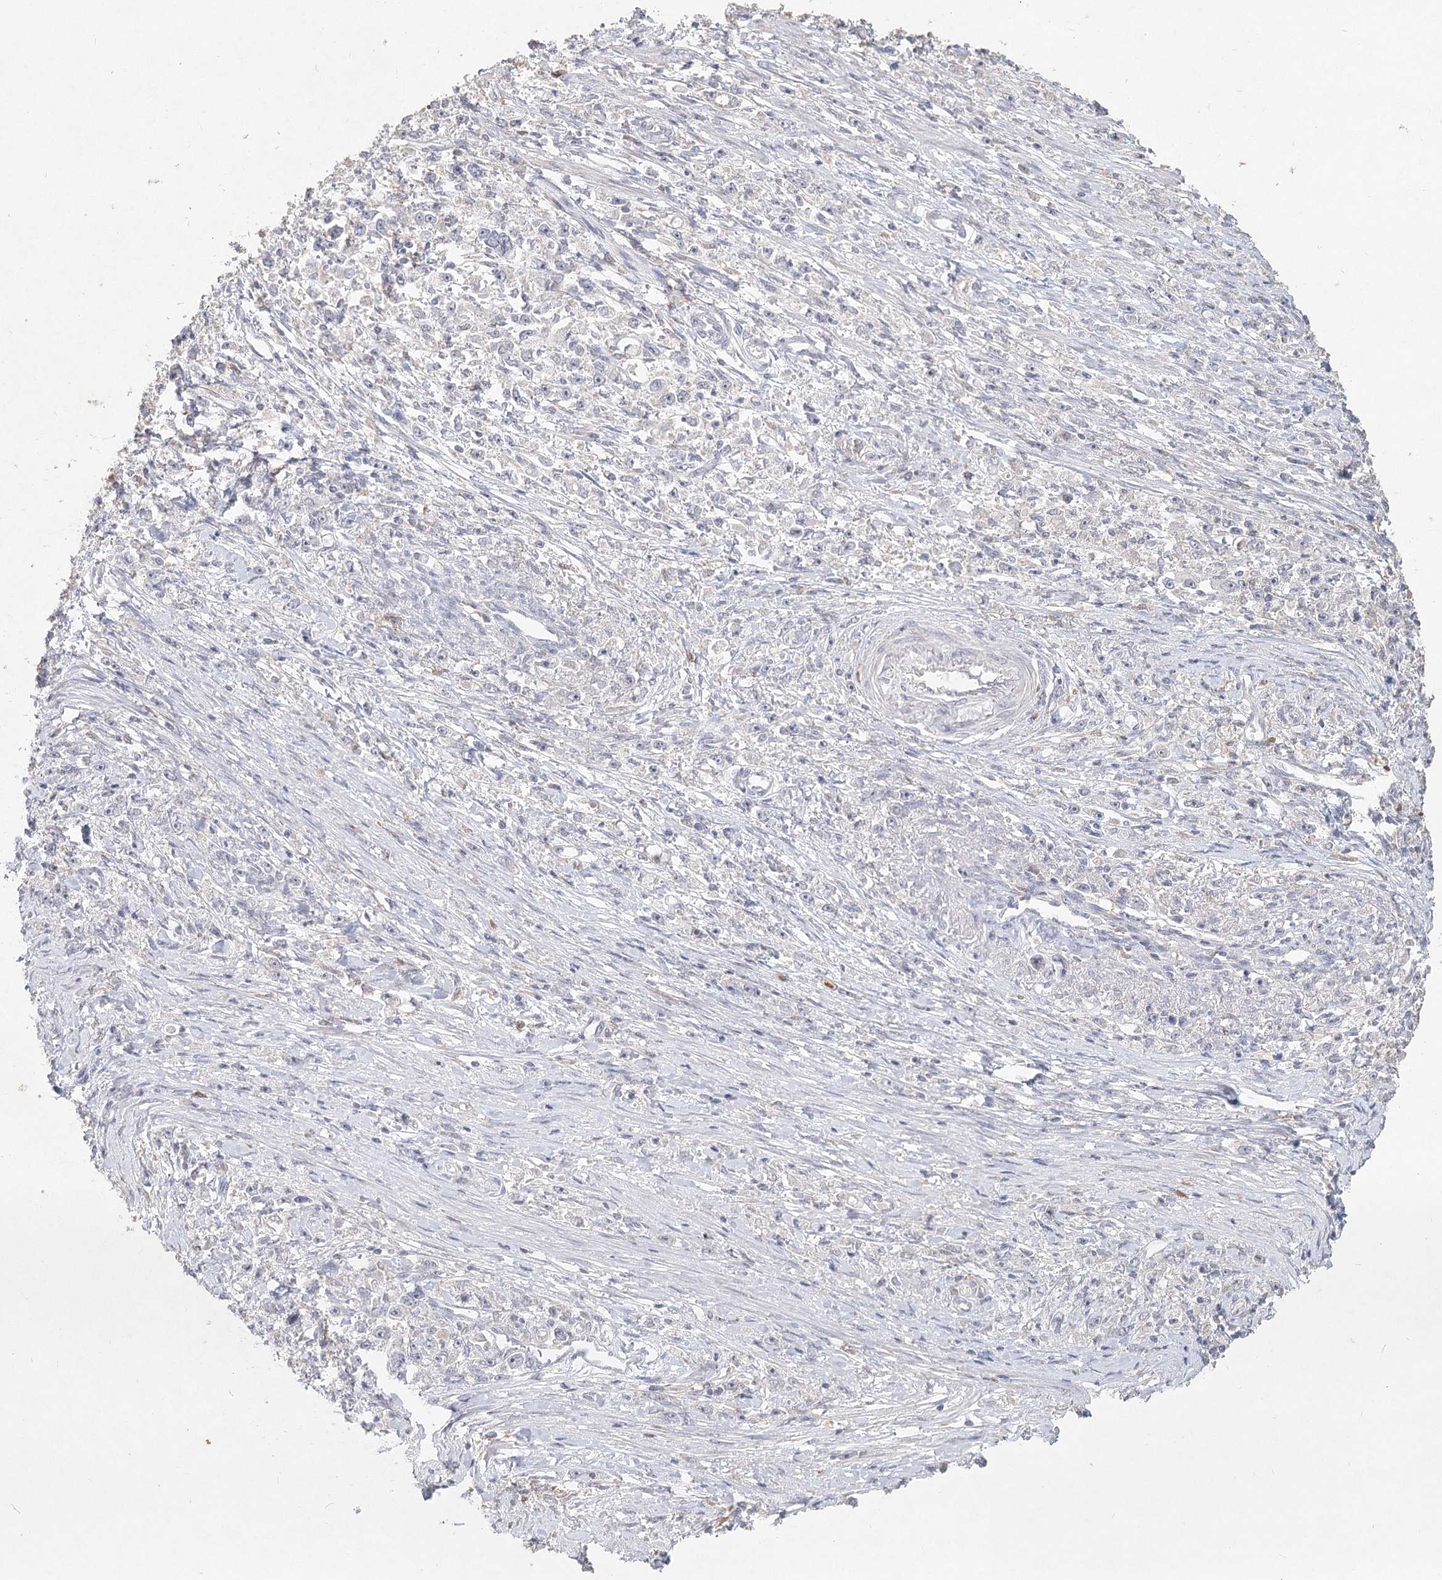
{"staining": {"intensity": "negative", "quantity": "none", "location": "none"}, "tissue": "stomach cancer", "cell_type": "Tumor cells", "image_type": "cancer", "snomed": [{"axis": "morphology", "description": "Adenocarcinoma, NOS"}, {"axis": "topography", "description": "Stomach"}], "caption": "Adenocarcinoma (stomach) stained for a protein using IHC exhibits no expression tumor cells.", "gene": "ARSI", "patient": {"sex": "female", "age": 59}}